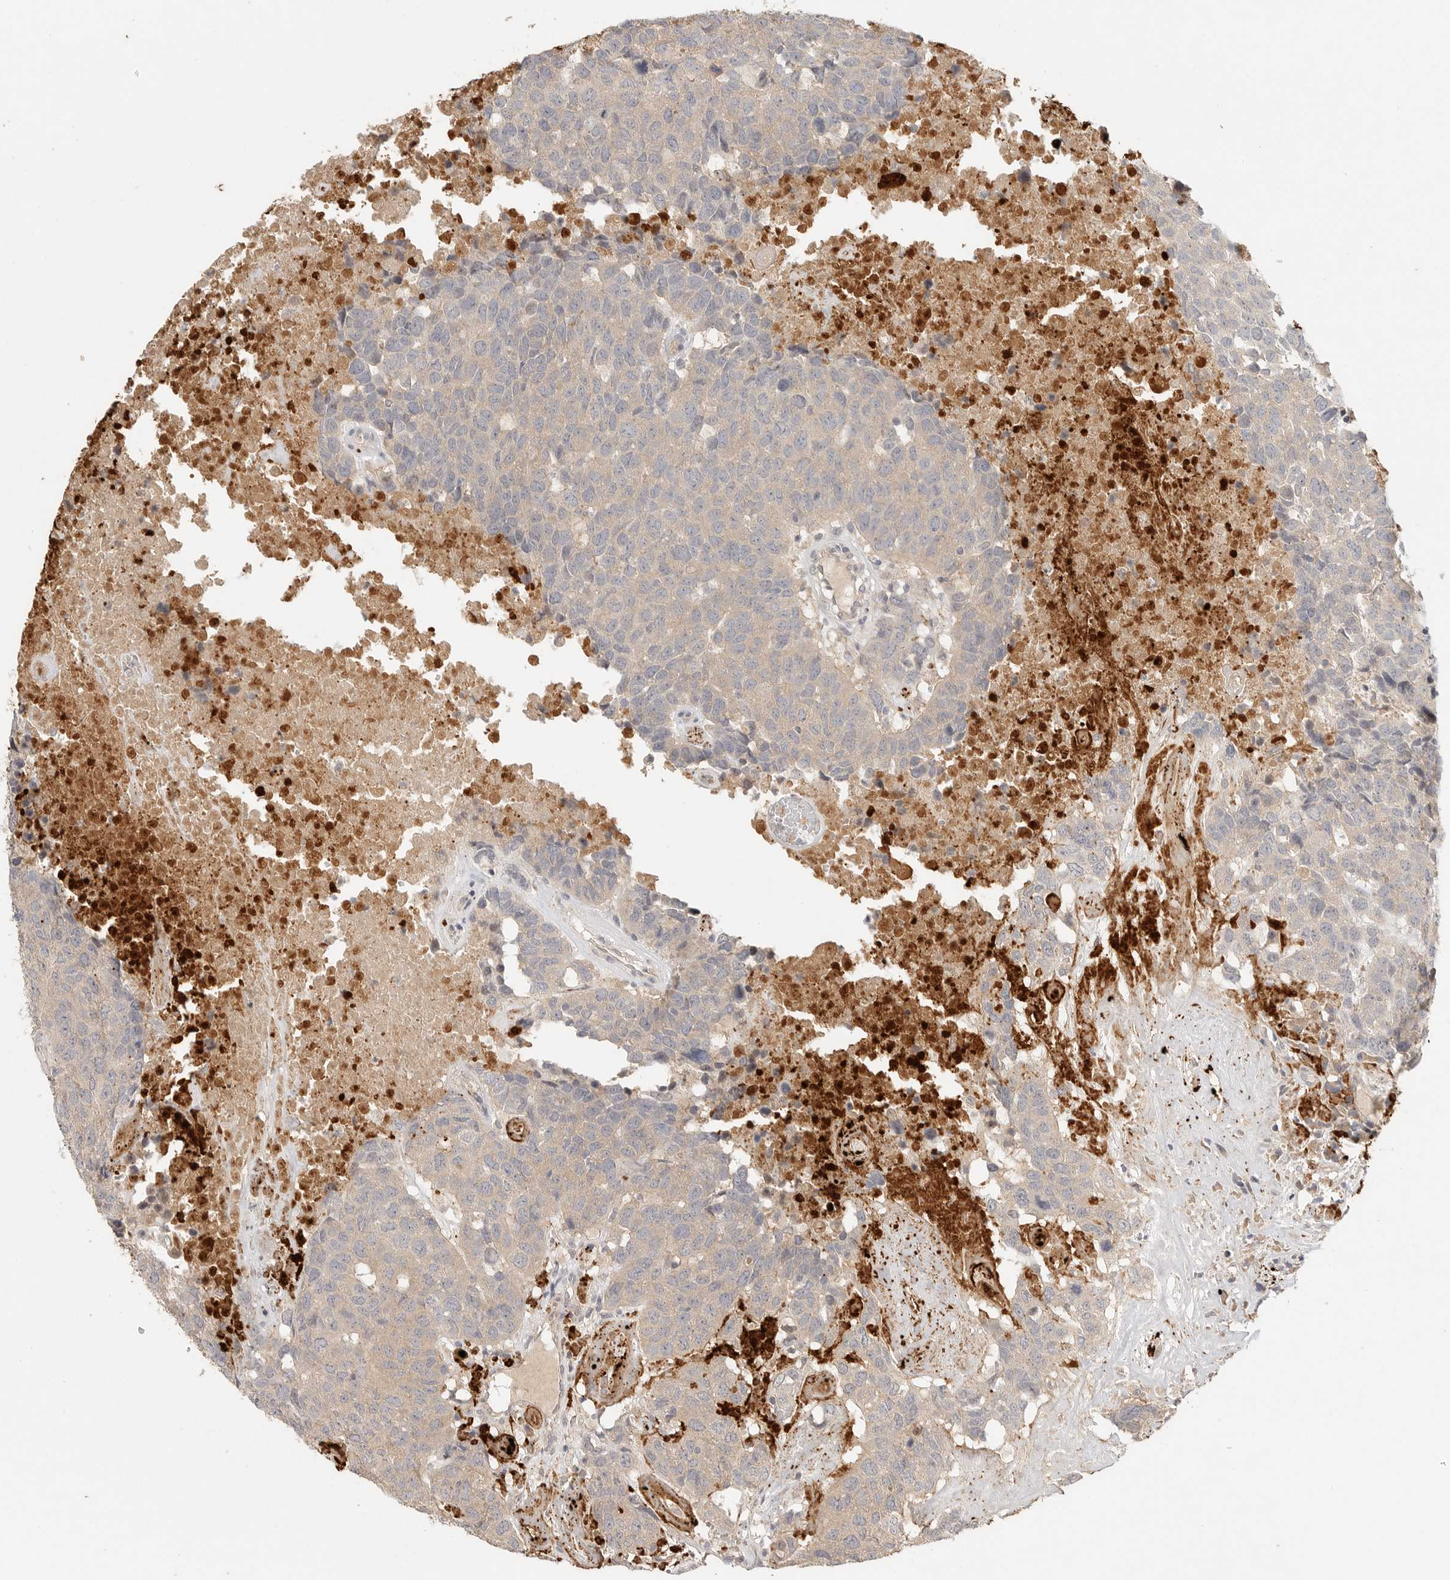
{"staining": {"intensity": "weak", "quantity": "25%-75%", "location": "cytoplasmic/membranous"}, "tissue": "head and neck cancer", "cell_type": "Tumor cells", "image_type": "cancer", "snomed": [{"axis": "morphology", "description": "Squamous cell carcinoma, NOS"}, {"axis": "topography", "description": "Head-Neck"}], "caption": "Weak cytoplasmic/membranous protein positivity is present in approximately 25%-75% of tumor cells in head and neck cancer (squamous cell carcinoma). Ihc stains the protein in brown and the nuclei are stained blue.", "gene": "HDAC6", "patient": {"sex": "male", "age": 66}}